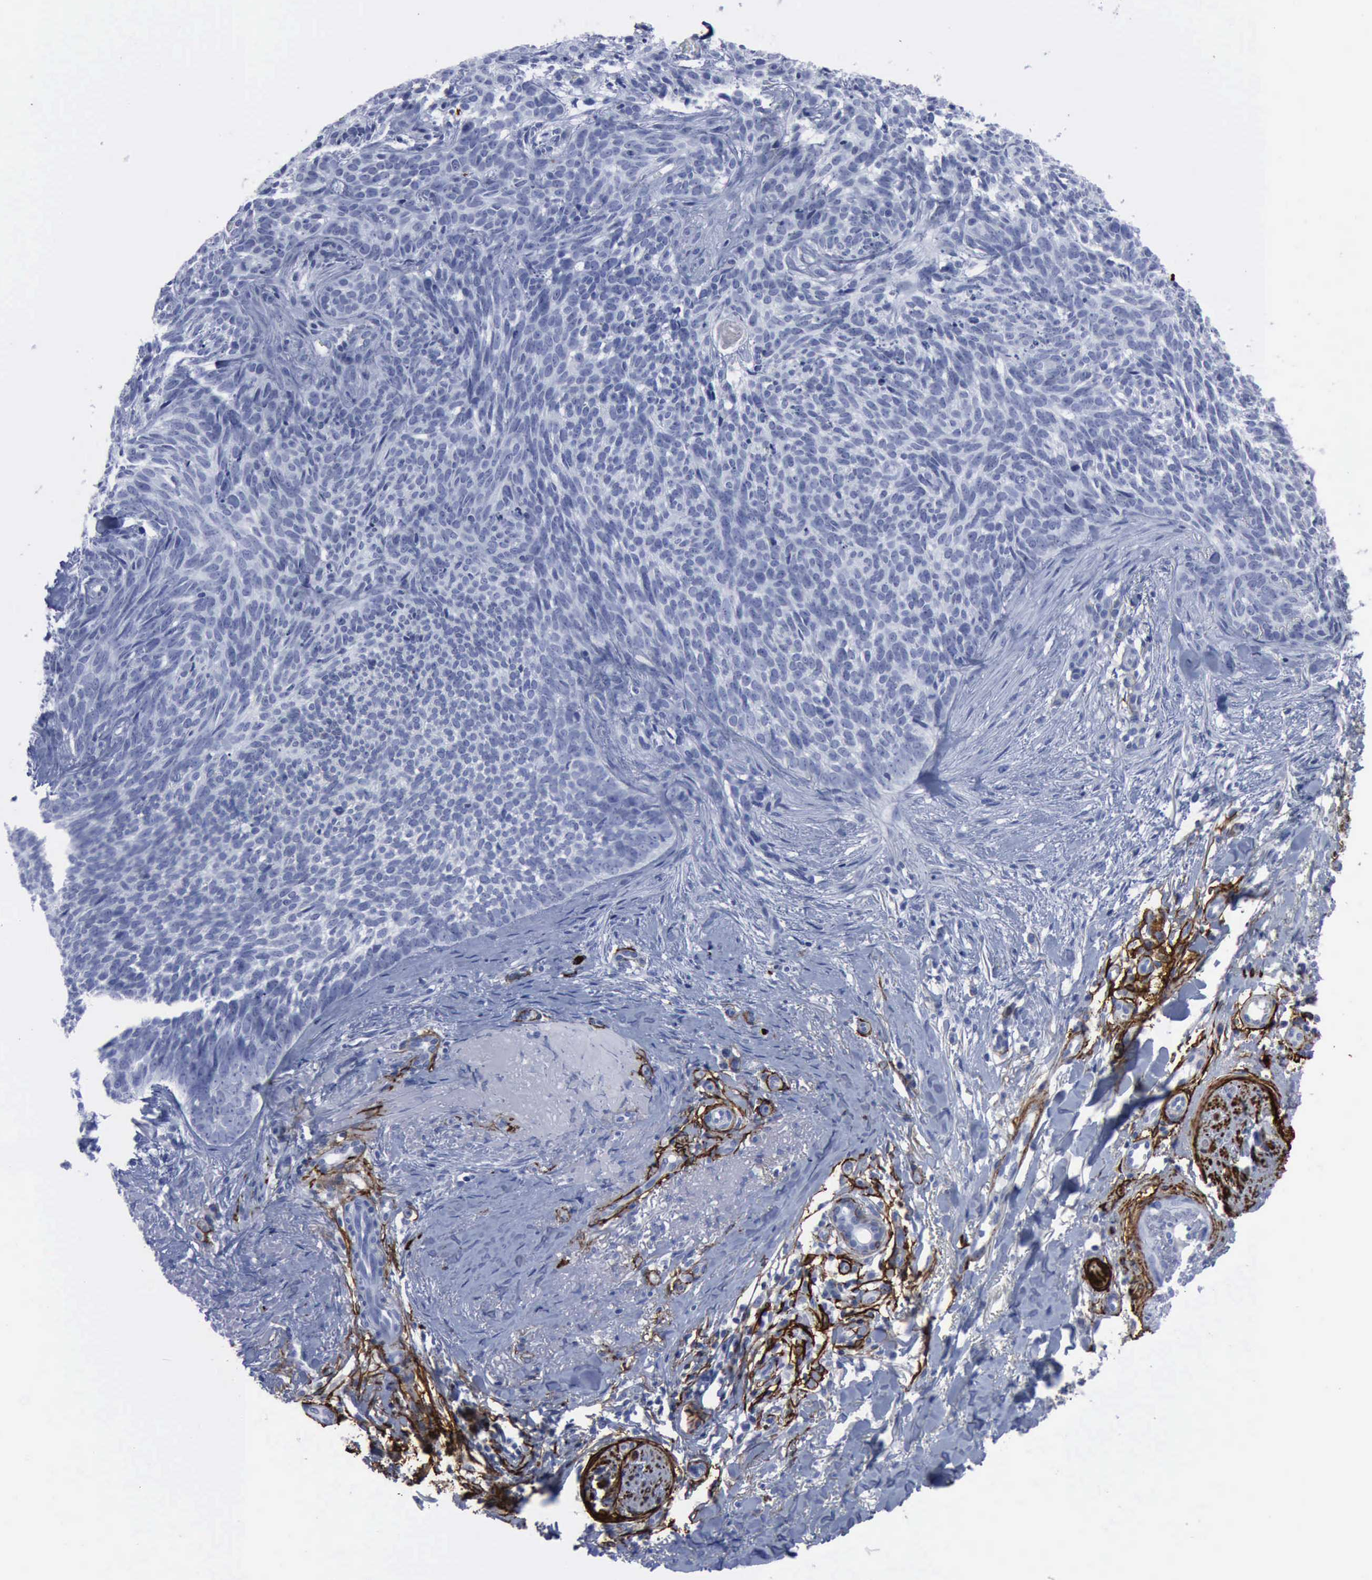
{"staining": {"intensity": "negative", "quantity": "none", "location": "none"}, "tissue": "skin cancer", "cell_type": "Tumor cells", "image_type": "cancer", "snomed": [{"axis": "morphology", "description": "Basal cell carcinoma"}, {"axis": "topography", "description": "Skin"}], "caption": "Skin cancer was stained to show a protein in brown. There is no significant staining in tumor cells.", "gene": "NGFR", "patient": {"sex": "female", "age": 81}}